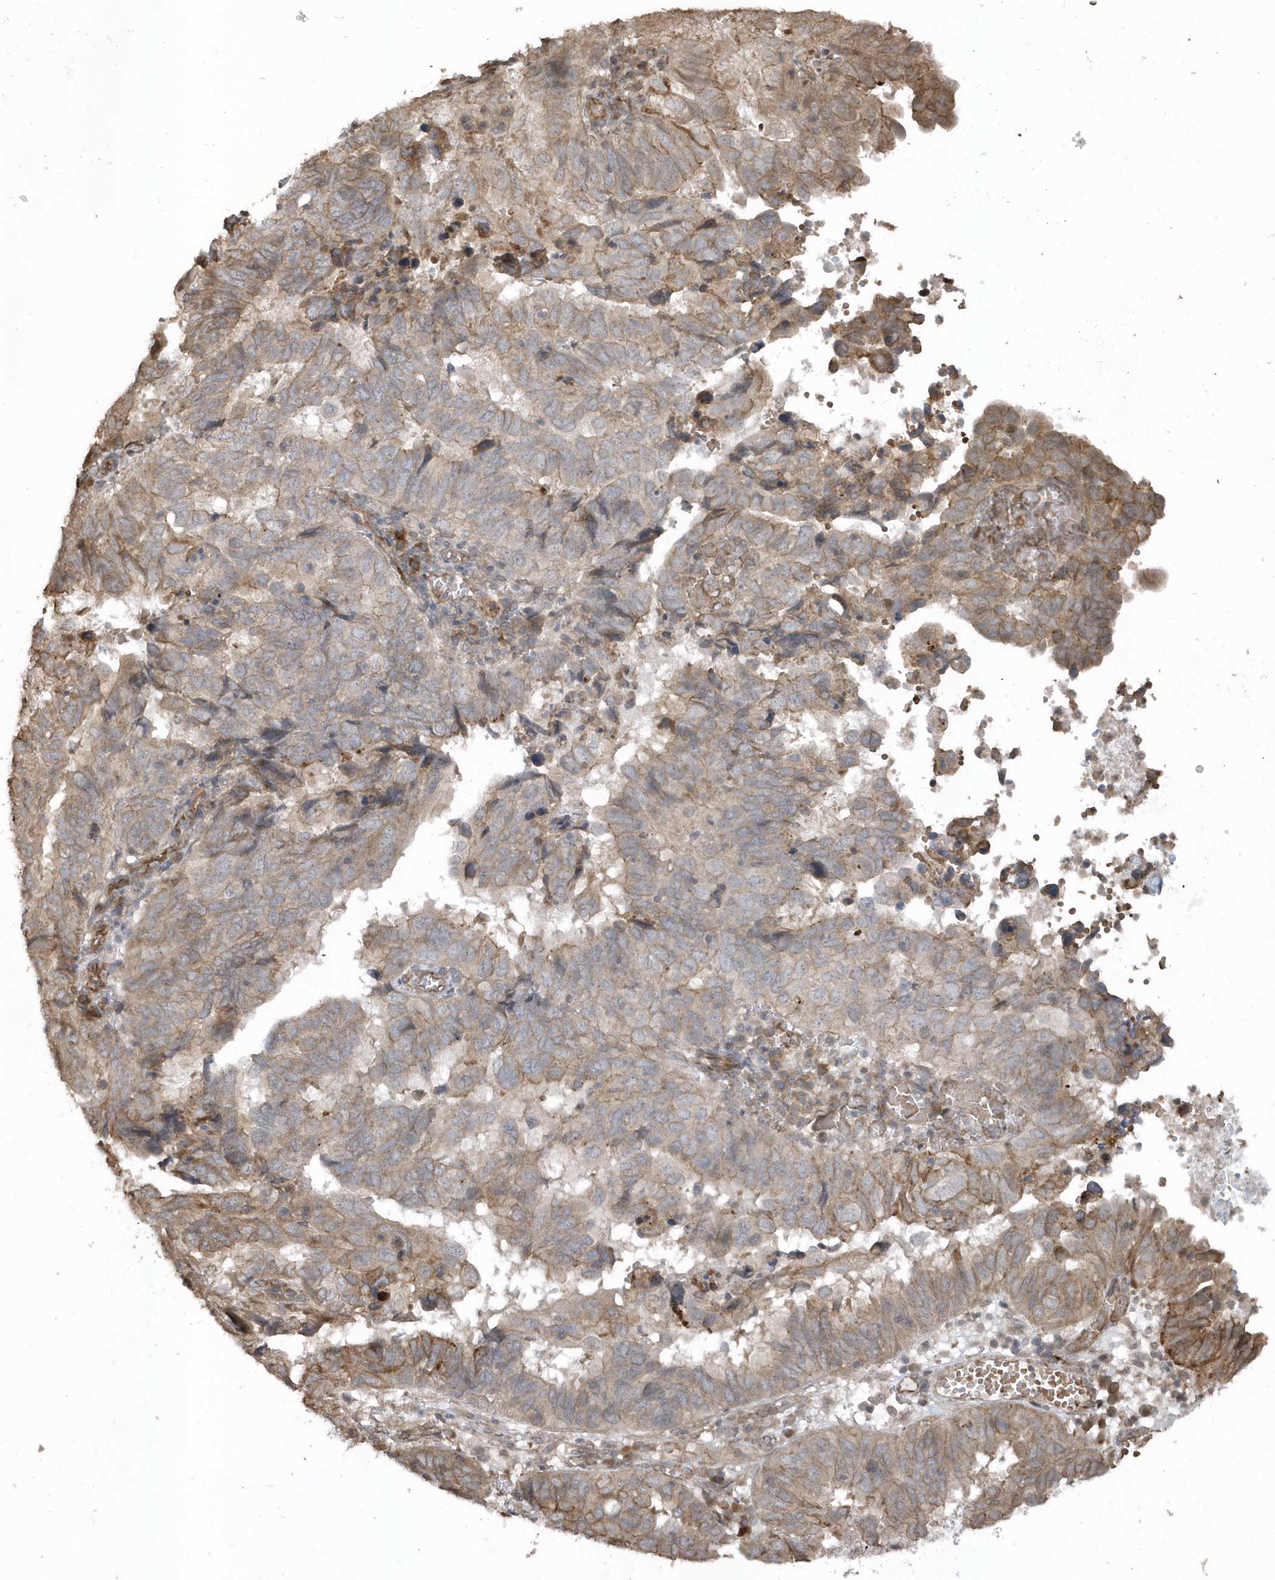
{"staining": {"intensity": "moderate", "quantity": "25%-75%", "location": "cytoplasmic/membranous"}, "tissue": "endometrial cancer", "cell_type": "Tumor cells", "image_type": "cancer", "snomed": [{"axis": "morphology", "description": "Adenocarcinoma, NOS"}, {"axis": "topography", "description": "Uterus"}], "caption": "Immunohistochemistry (IHC) (DAB) staining of endometrial cancer (adenocarcinoma) reveals moderate cytoplasmic/membranous protein staining in approximately 25%-75% of tumor cells. The staining was performed using DAB to visualize the protein expression in brown, while the nuclei were stained in blue with hematoxylin (Magnification: 20x).", "gene": "HERPUD1", "patient": {"sex": "female", "age": 77}}